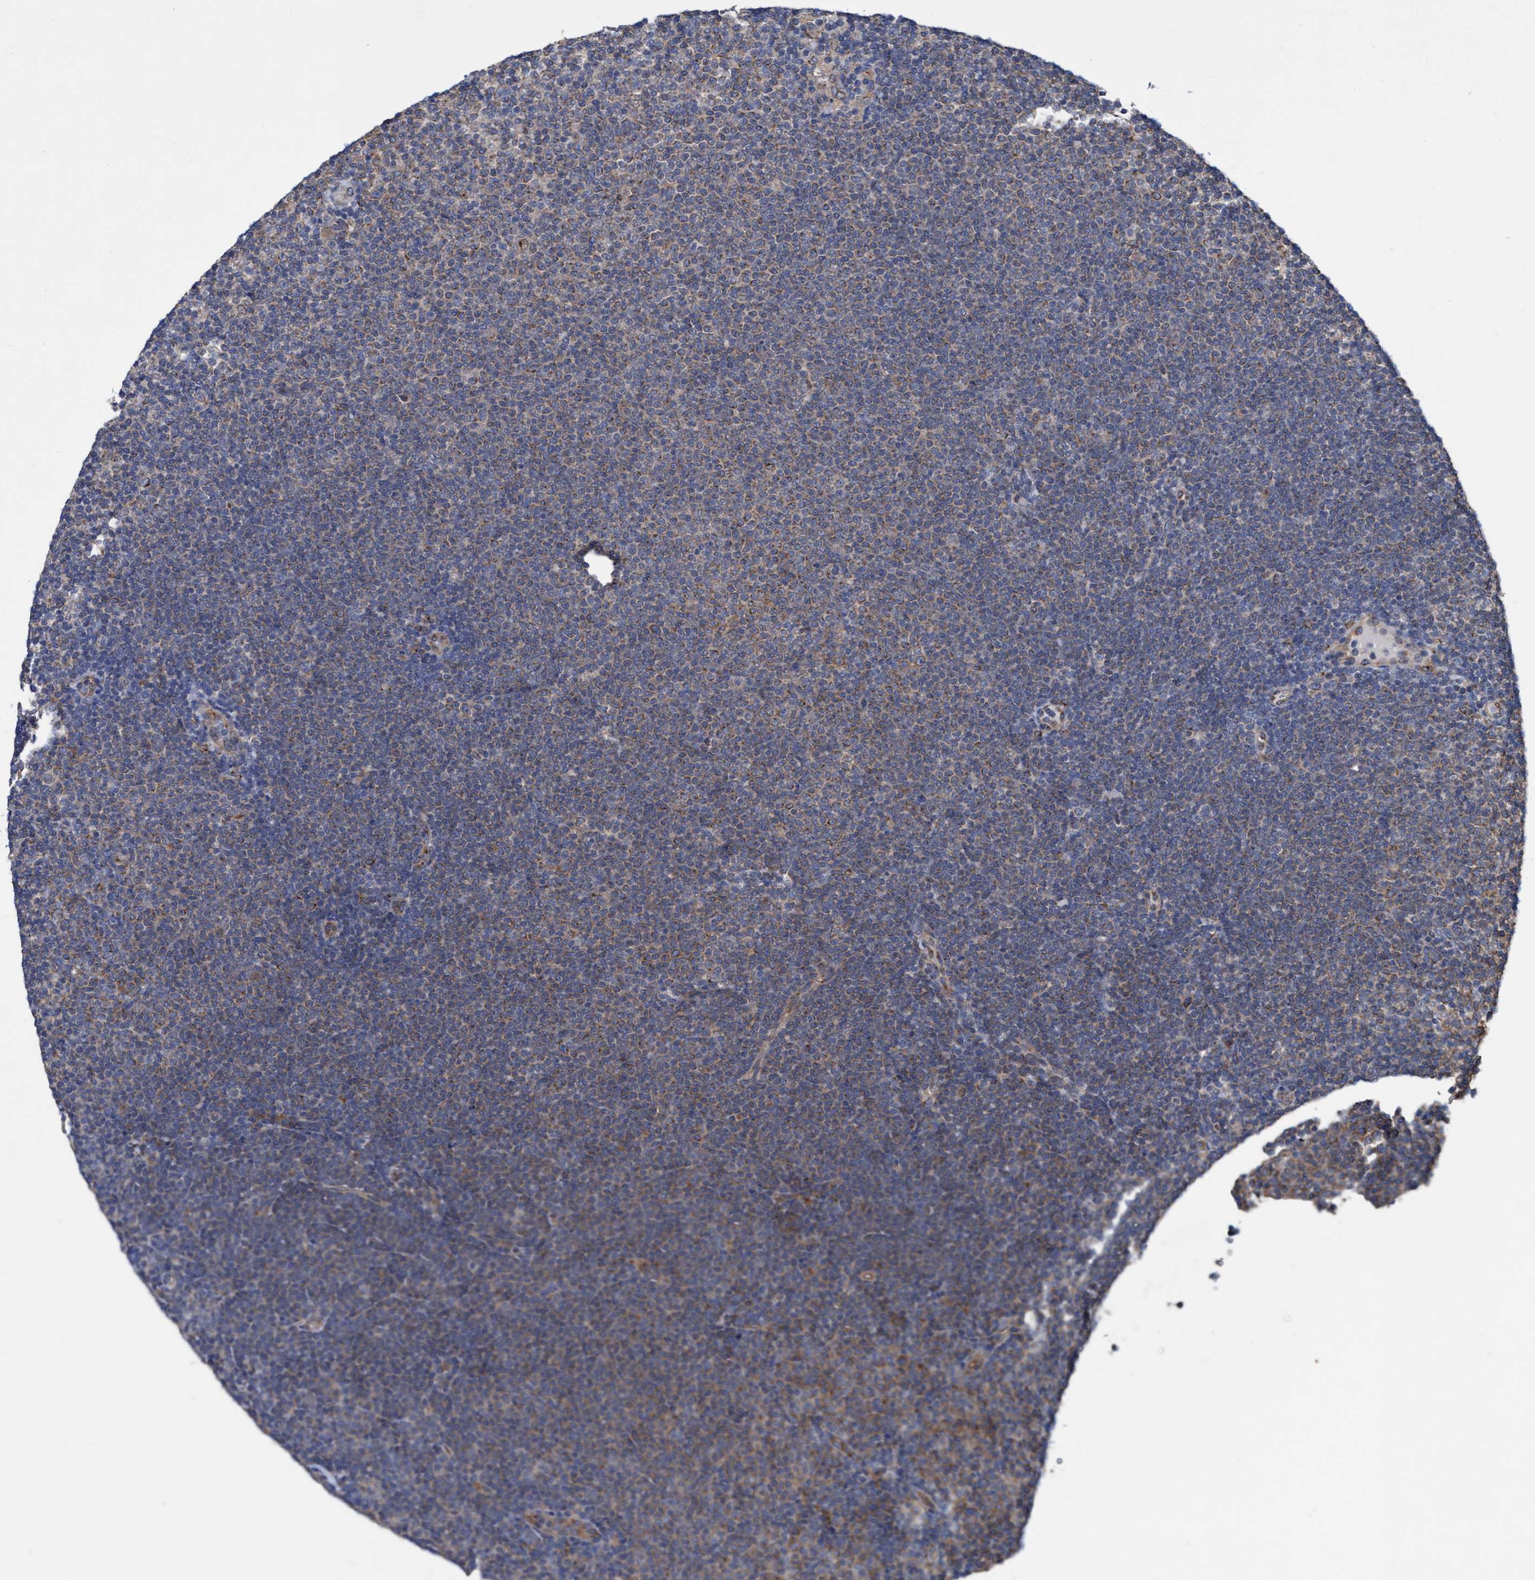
{"staining": {"intensity": "weak", "quantity": ">75%", "location": "cytoplasmic/membranous"}, "tissue": "lymphoma", "cell_type": "Tumor cells", "image_type": "cancer", "snomed": [{"axis": "morphology", "description": "Malignant lymphoma, non-Hodgkin's type, Low grade"}, {"axis": "topography", "description": "Lymph node"}], "caption": "DAB immunohistochemical staining of human lymphoma reveals weak cytoplasmic/membranous protein staining in approximately >75% of tumor cells. Immunohistochemistry (ihc) stains the protein of interest in brown and the nuclei are stained blue.", "gene": "BICD2", "patient": {"sex": "female", "age": 53}}